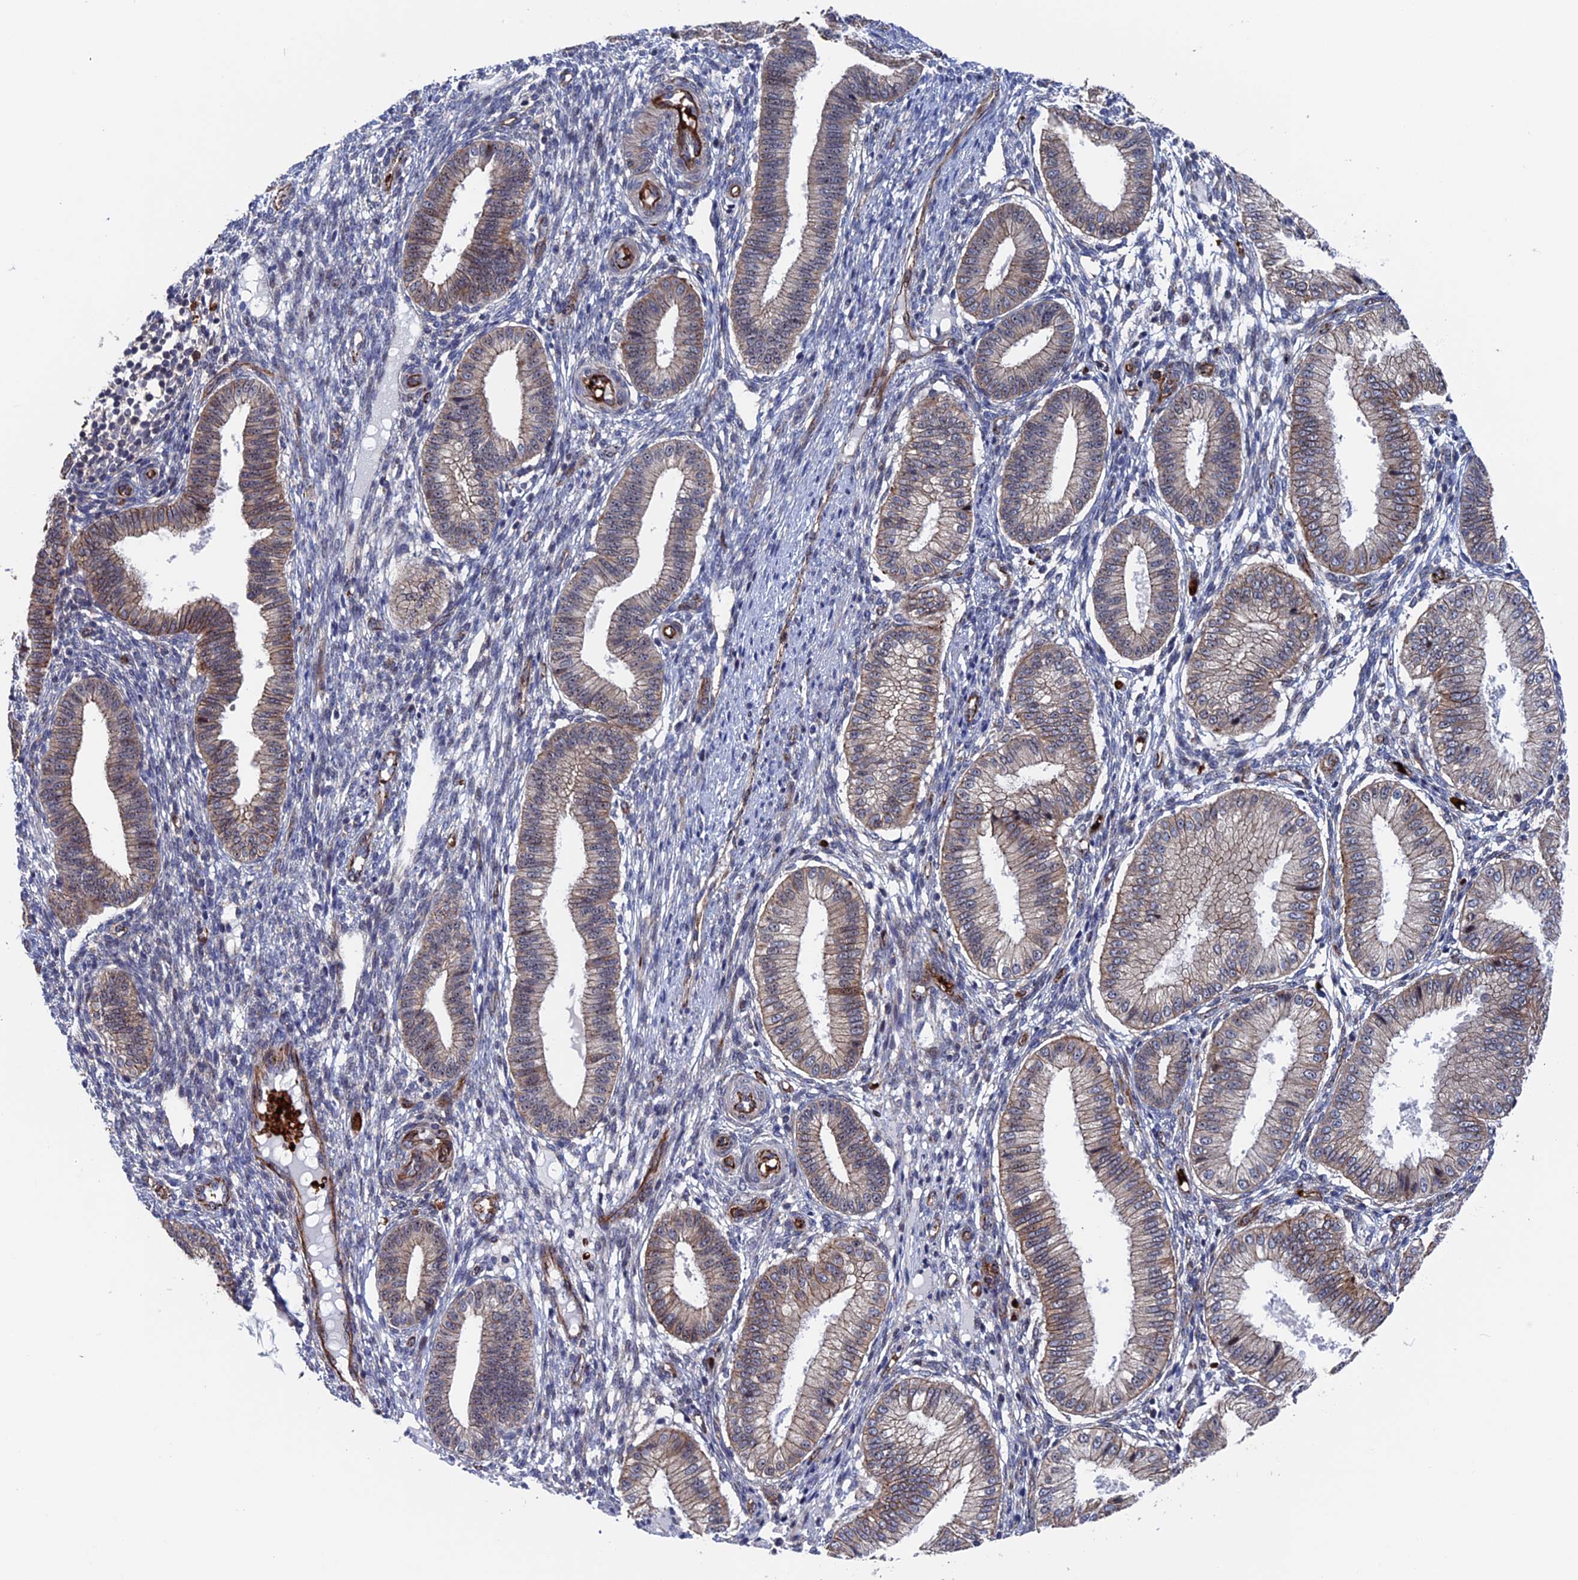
{"staining": {"intensity": "negative", "quantity": "none", "location": "none"}, "tissue": "endometrium", "cell_type": "Cells in endometrial stroma", "image_type": "normal", "snomed": [{"axis": "morphology", "description": "Normal tissue, NOS"}, {"axis": "topography", "description": "Endometrium"}], "caption": "DAB immunohistochemical staining of benign human endometrium shows no significant expression in cells in endometrial stroma.", "gene": "EXOSC9", "patient": {"sex": "female", "age": 39}}